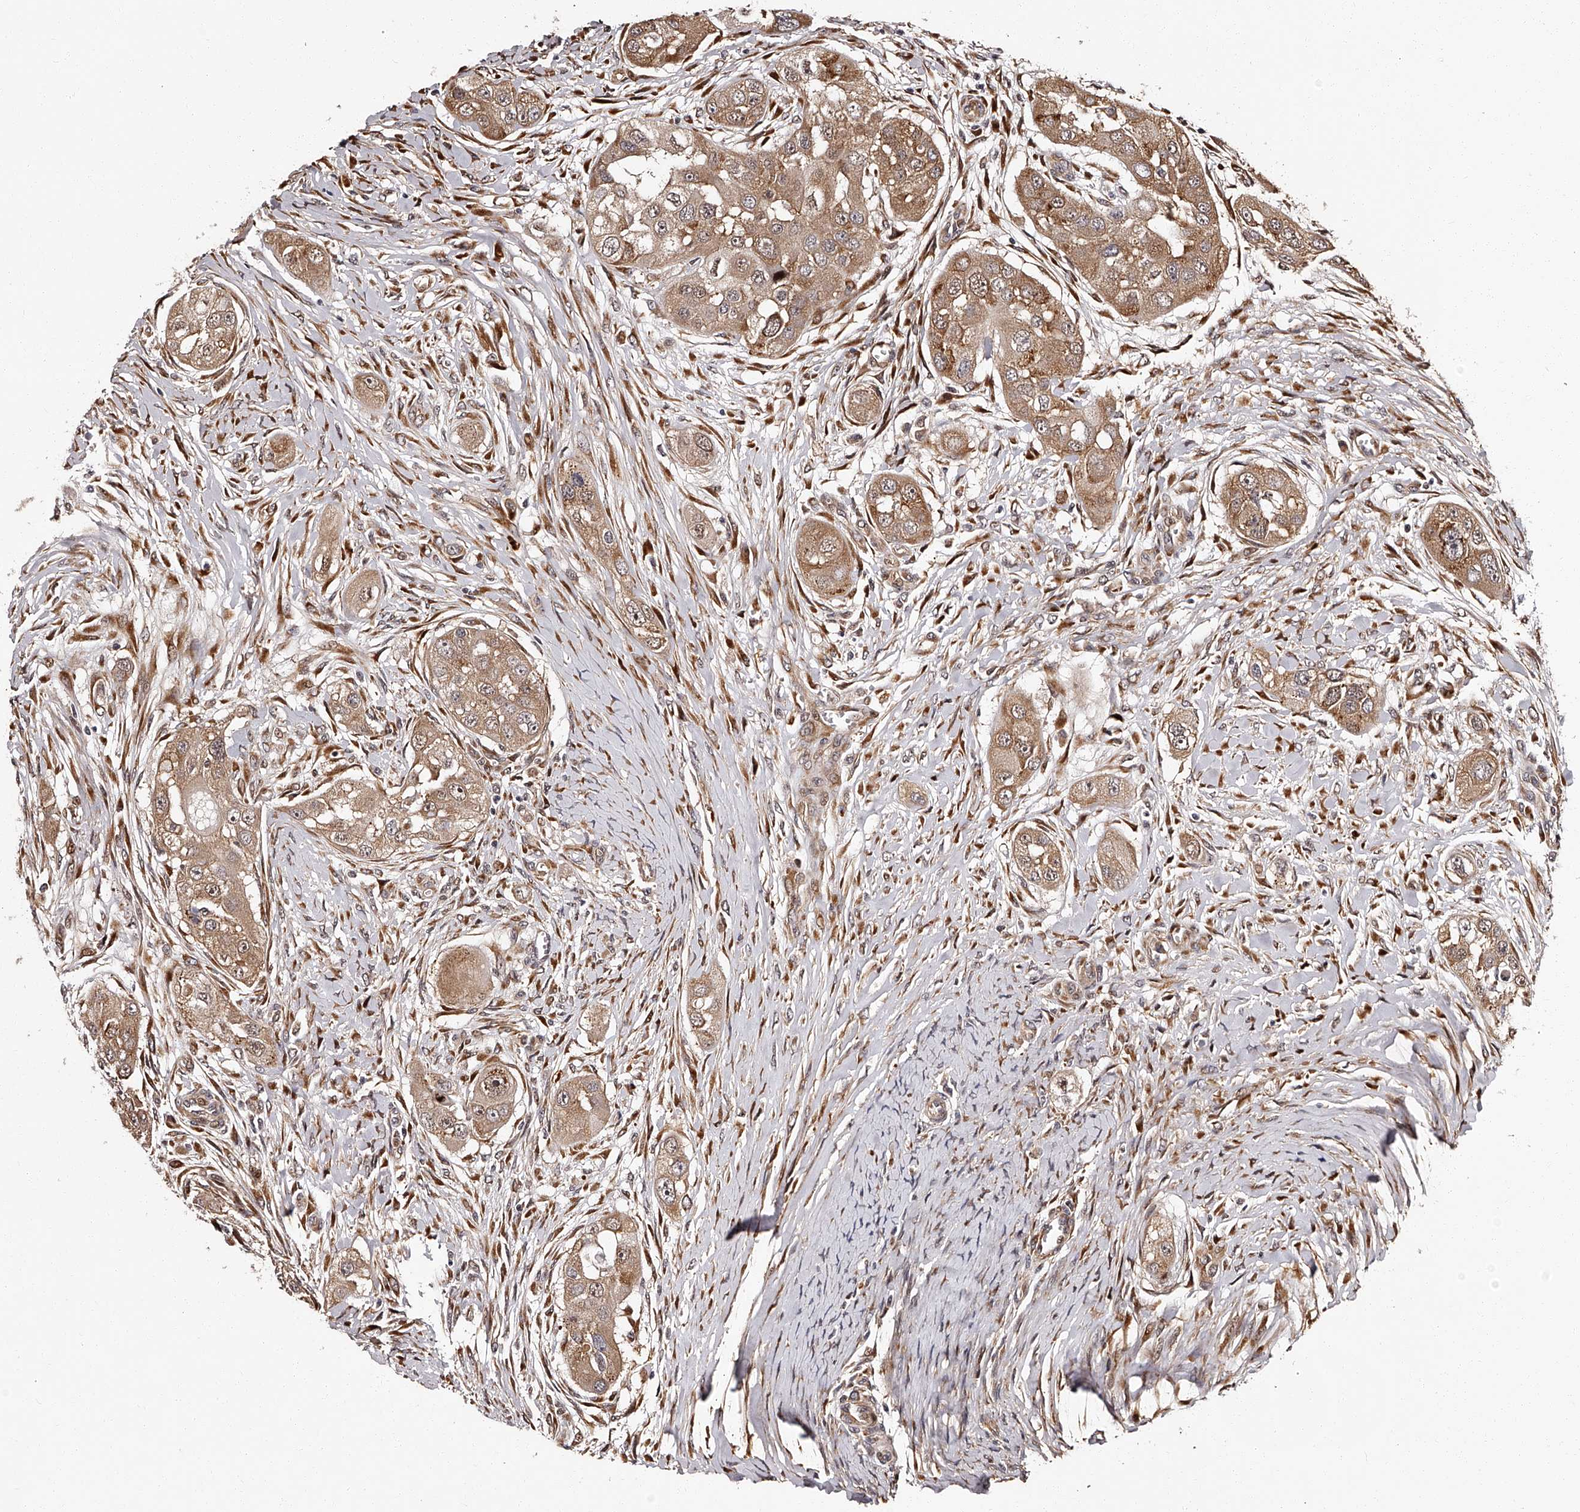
{"staining": {"intensity": "moderate", "quantity": "25%-75%", "location": "cytoplasmic/membranous"}, "tissue": "head and neck cancer", "cell_type": "Tumor cells", "image_type": "cancer", "snomed": [{"axis": "morphology", "description": "Normal tissue, NOS"}, {"axis": "morphology", "description": "Squamous cell carcinoma, NOS"}, {"axis": "topography", "description": "Skeletal muscle"}, {"axis": "topography", "description": "Head-Neck"}], "caption": "Immunohistochemistry (IHC) (DAB (3,3'-diaminobenzidine)) staining of head and neck cancer exhibits moderate cytoplasmic/membranous protein expression in approximately 25%-75% of tumor cells.", "gene": "RSC1A1", "patient": {"sex": "male", "age": 51}}